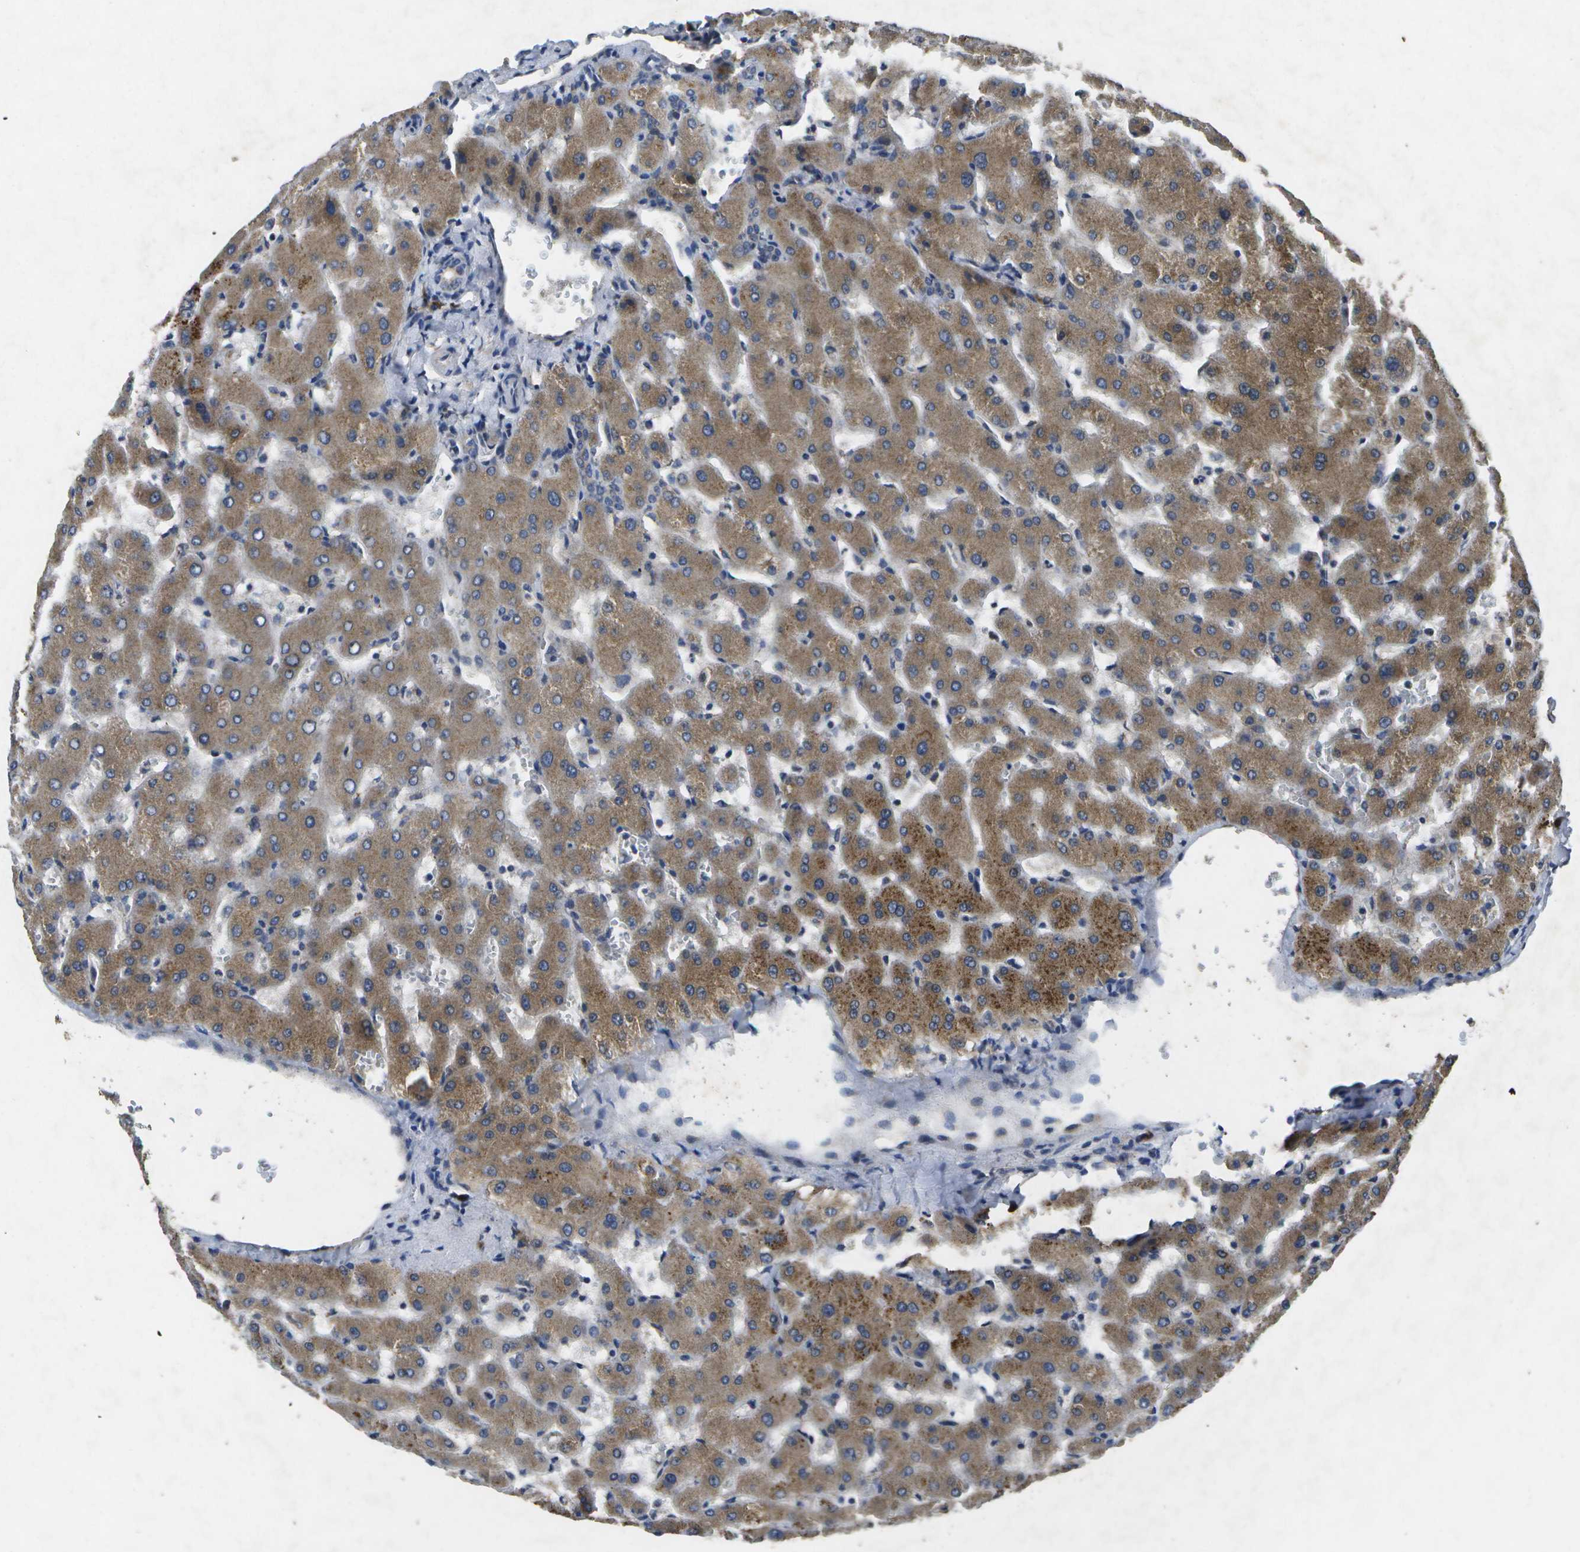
{"staining": {"intensity": "negative", "quantity": "none", "location": "none"}, "tissue": "liver", "cell_type": "Cholangiocytes", "image_type": "normal", "snomed": [{"axis": "morphology", "description": "Normal tissue, NOS"}, {"axis": "topography", "description": "Liver"}], "caption": "A photomicrograph of liver stained for a protein displays no brown staining in cholangiocytes.", "gene": "KDELR1", "patient": {"sex": "female", "age": 63}}